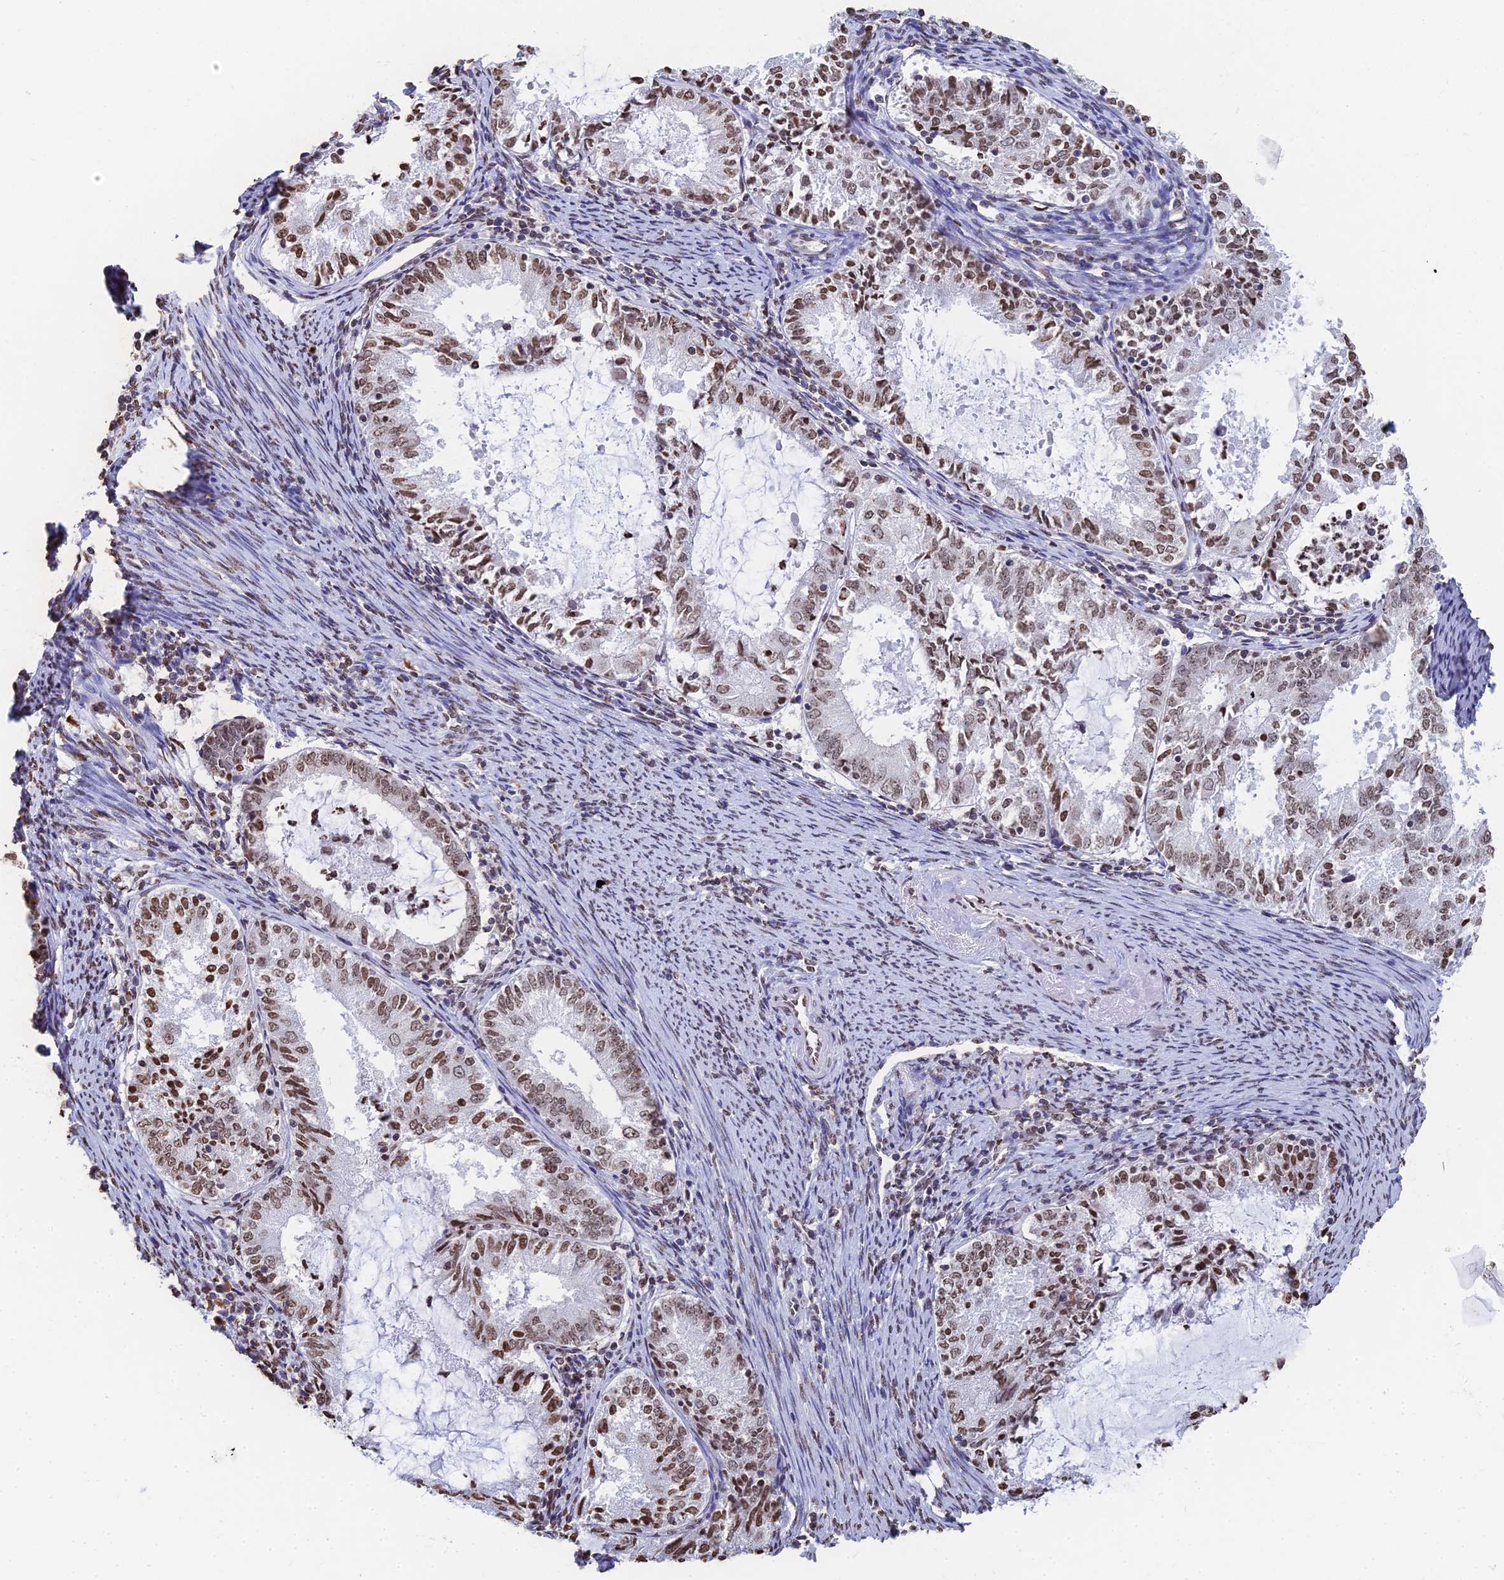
{"staining": {"intensity": "moderate", "quantity": ">75%", "location": "nuclear"}, "tissue": "endometrial cancer", "cell_type": "Tumor cells", "image_type": "cancer", "snomed": [{"axis": "morphology", "description": "Adenocarcinoma, NOS"}, {"axis": "topography", "description": "Endometrium"}], "caption": "IHC (DAB (3,3'-diaminobenzidine)) staining of adenocarcinoma (endometrial) displays moderate nuclear protein staining in approximately >75% of tumor cells. (DAB (3,3'-diaminobenzidine) IHC, brown staining for protein, blue staining for nuclei).", "gene": "GBP3", "patient": {"sex": "female", "age": 57}}